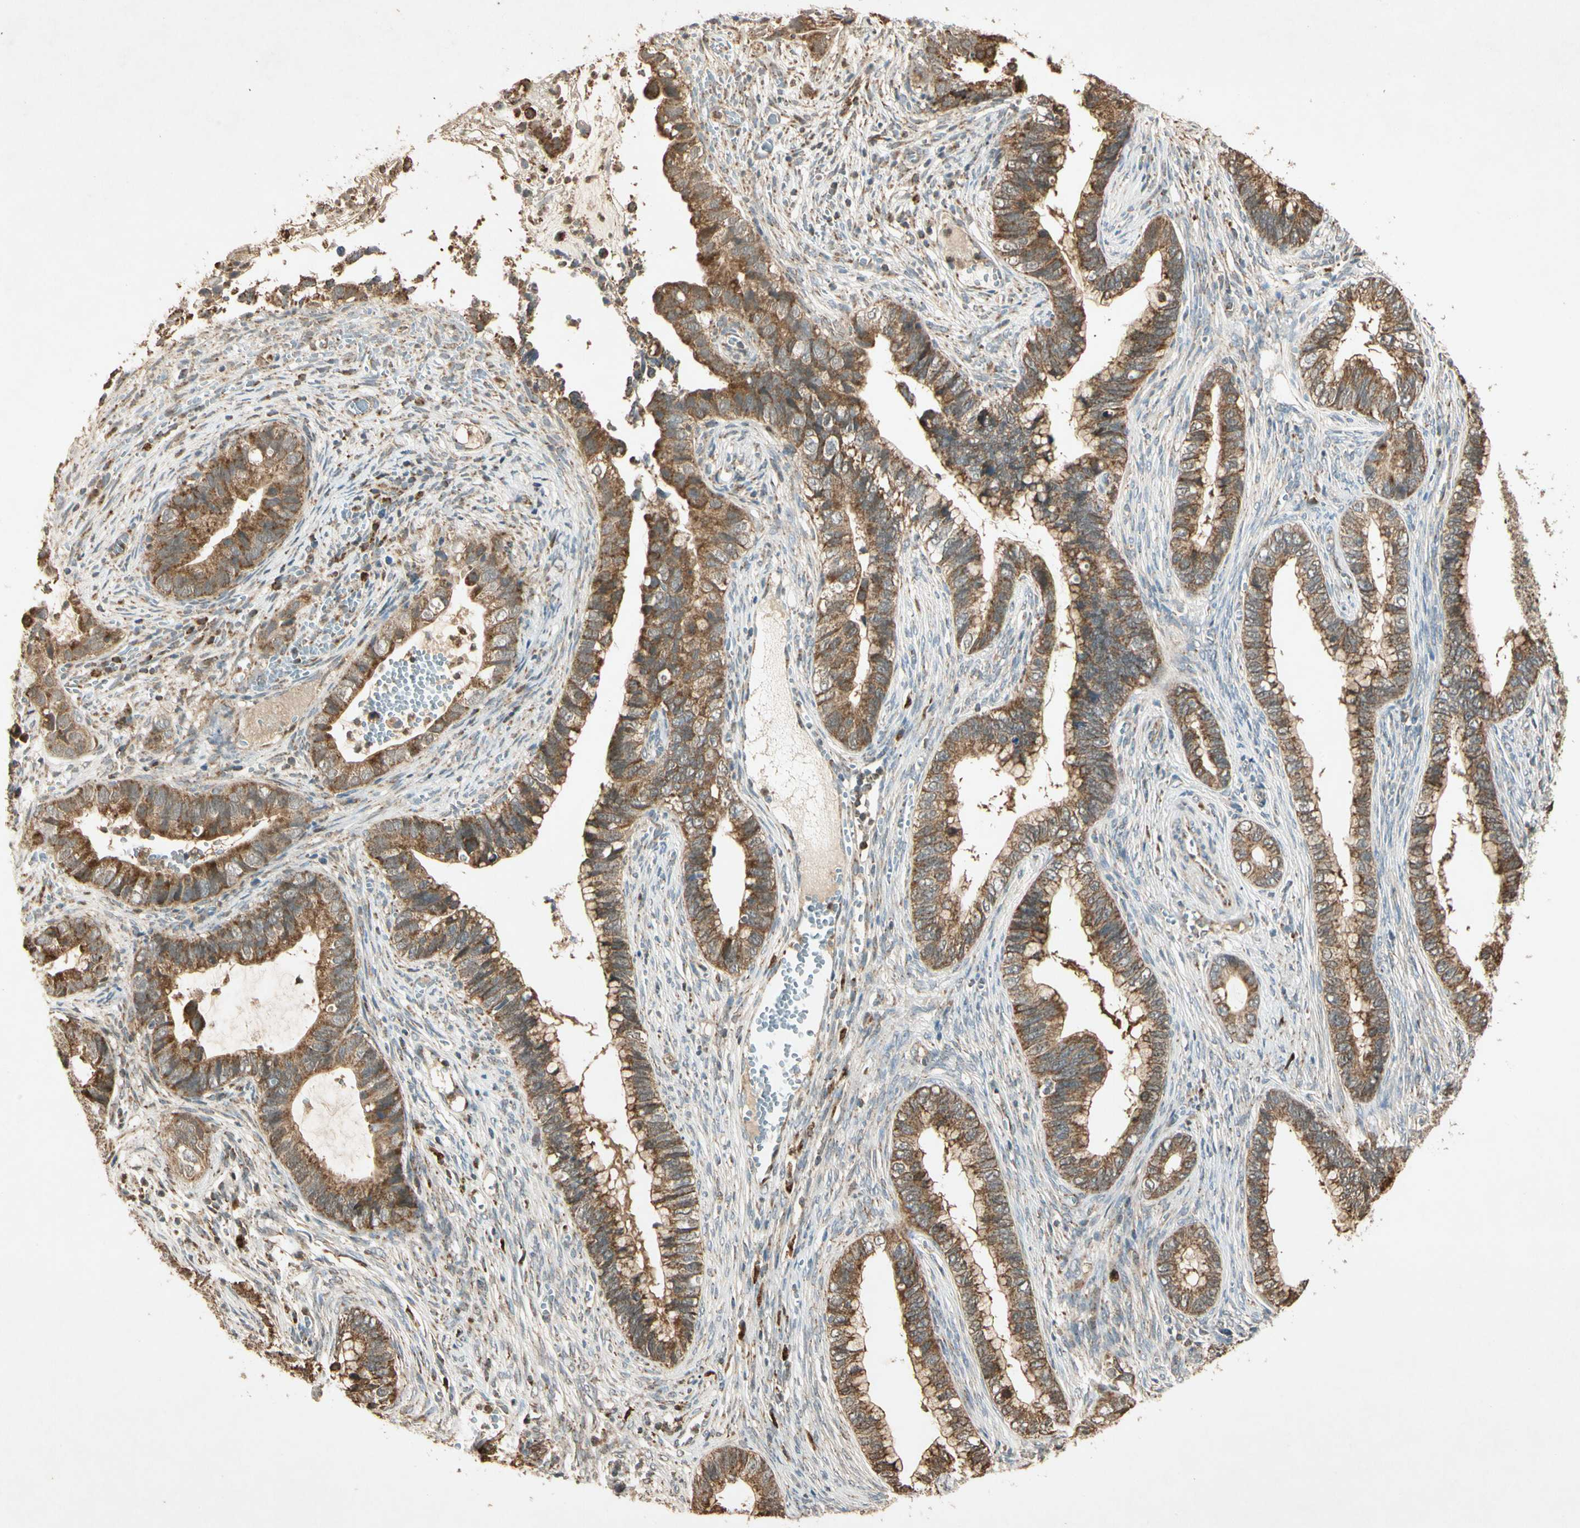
{"staining": {"intensity": "moderate", "quantity": ">75%", "location": "cytoplasmic/membranous"}, "tissue": "cervical cancer", "cell_type": "Tumor cells", "image_type": "cancer", "snomed": [{"axis": "morphology", "description": "Adenocarcinoma, NOS"}, {"axis": "topography", "description": "Cervix"}], "caption": "Cervical cancer (adenocarcinoma) was stained to show a protein in brown. There is medium levels of moderate cytoplasmic/membranous staining in approximately >75% of tumor cells.", "gene": "PRDX5", "patient": {"sex": "female", "age": 44}}